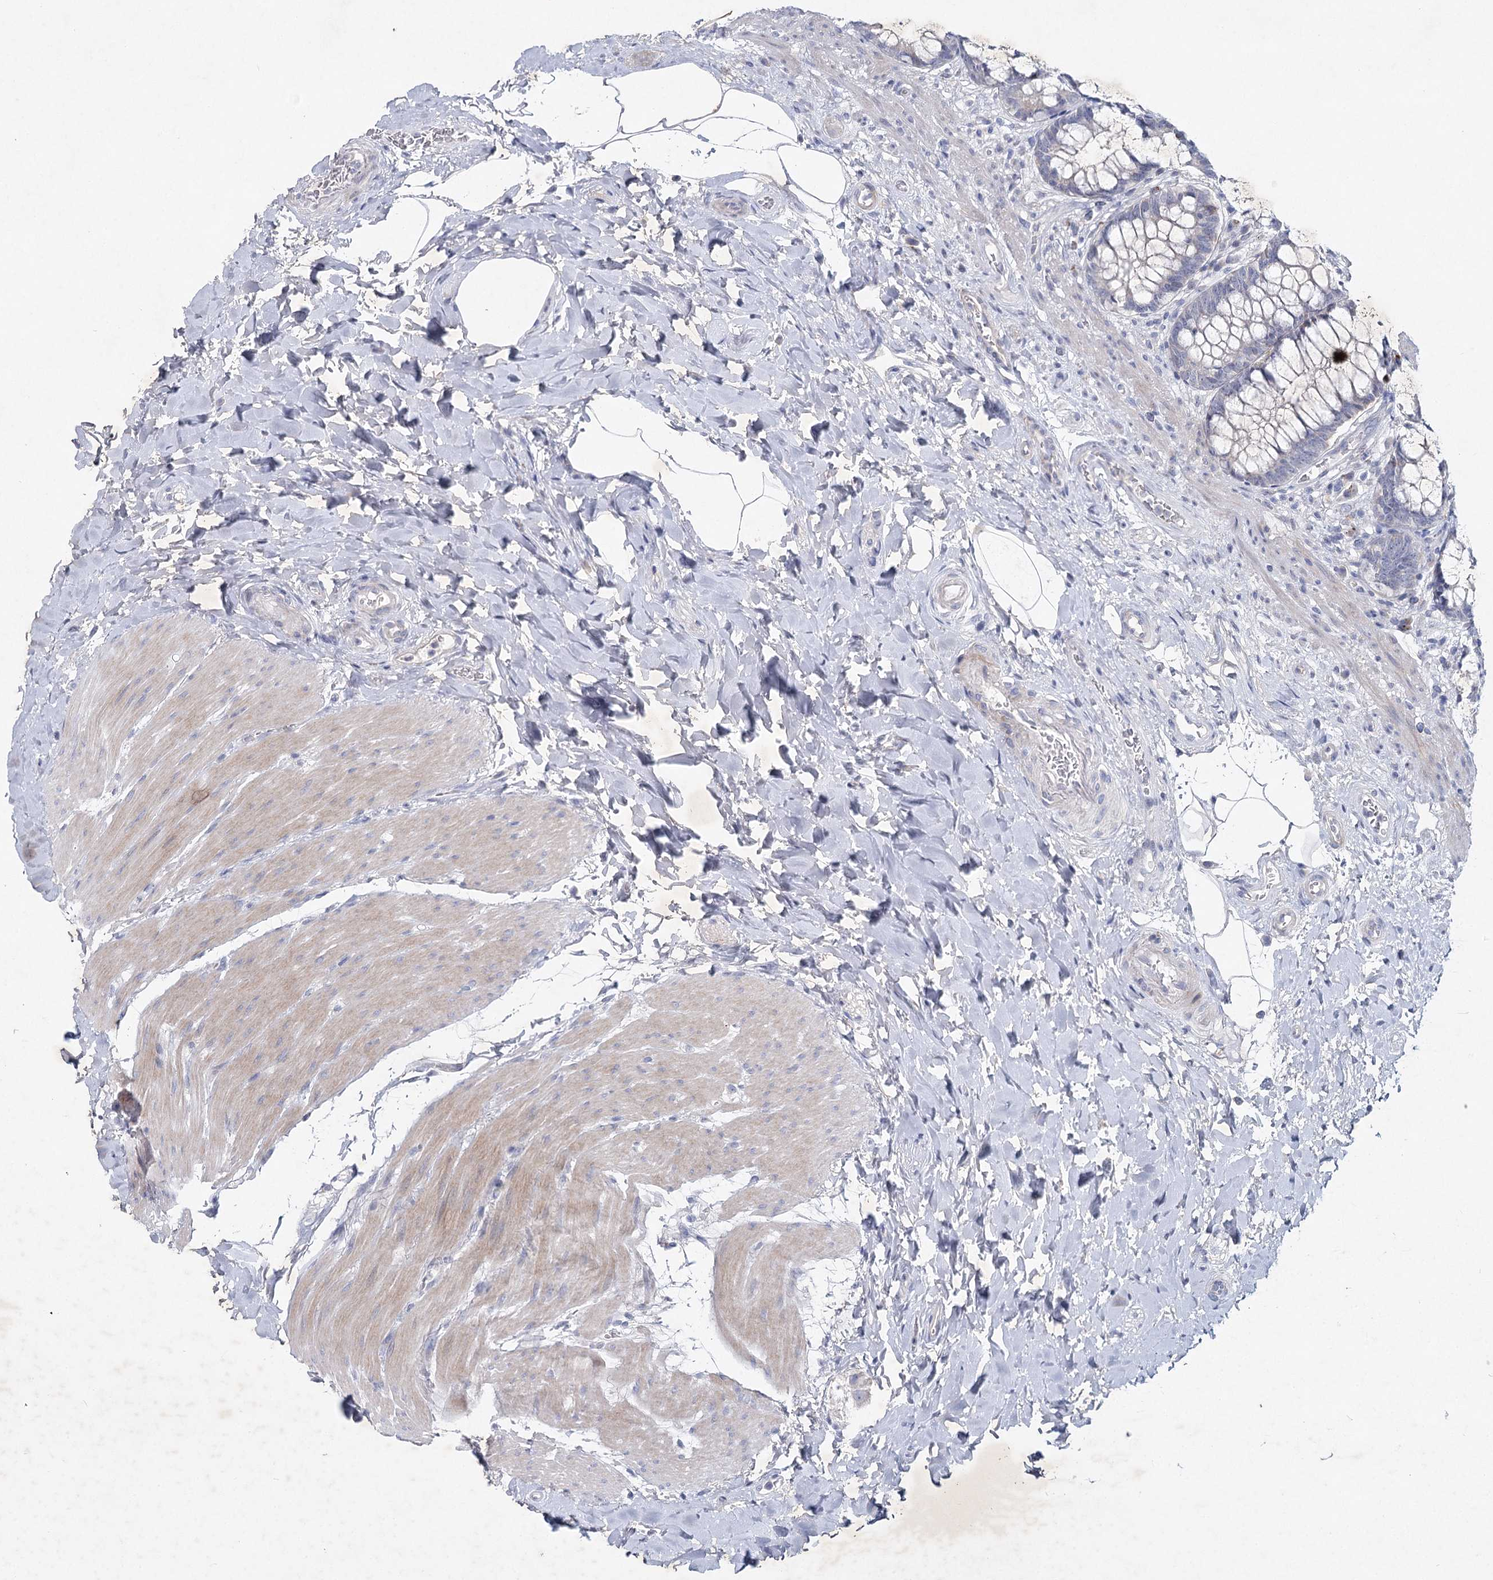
{"staining": {"intensity": "moderate", "quantity": "<25%", "location": "cytoplasmic/membranous"}, "tissue": "rectum", "cell_type": "Glandular cells", "image_type": "normal", "snomed": [{"axis": "morphology", "description": "Normal tissue, NOS"}, {"axis": "topography", "description": "Rectum"}], "caption": "Protein staining by immunohistochemistry (IHC) reveals moderate cytoplasmic/membranous expression in approximately <25% of glandular cells in benign rectum. Using DAB (brown) and hematoxylin (blue) stains, captured at high magnification using brightfield microscopy.", "gene": "MAP3K13", "patient": {"sex": "male", "age": 64}}